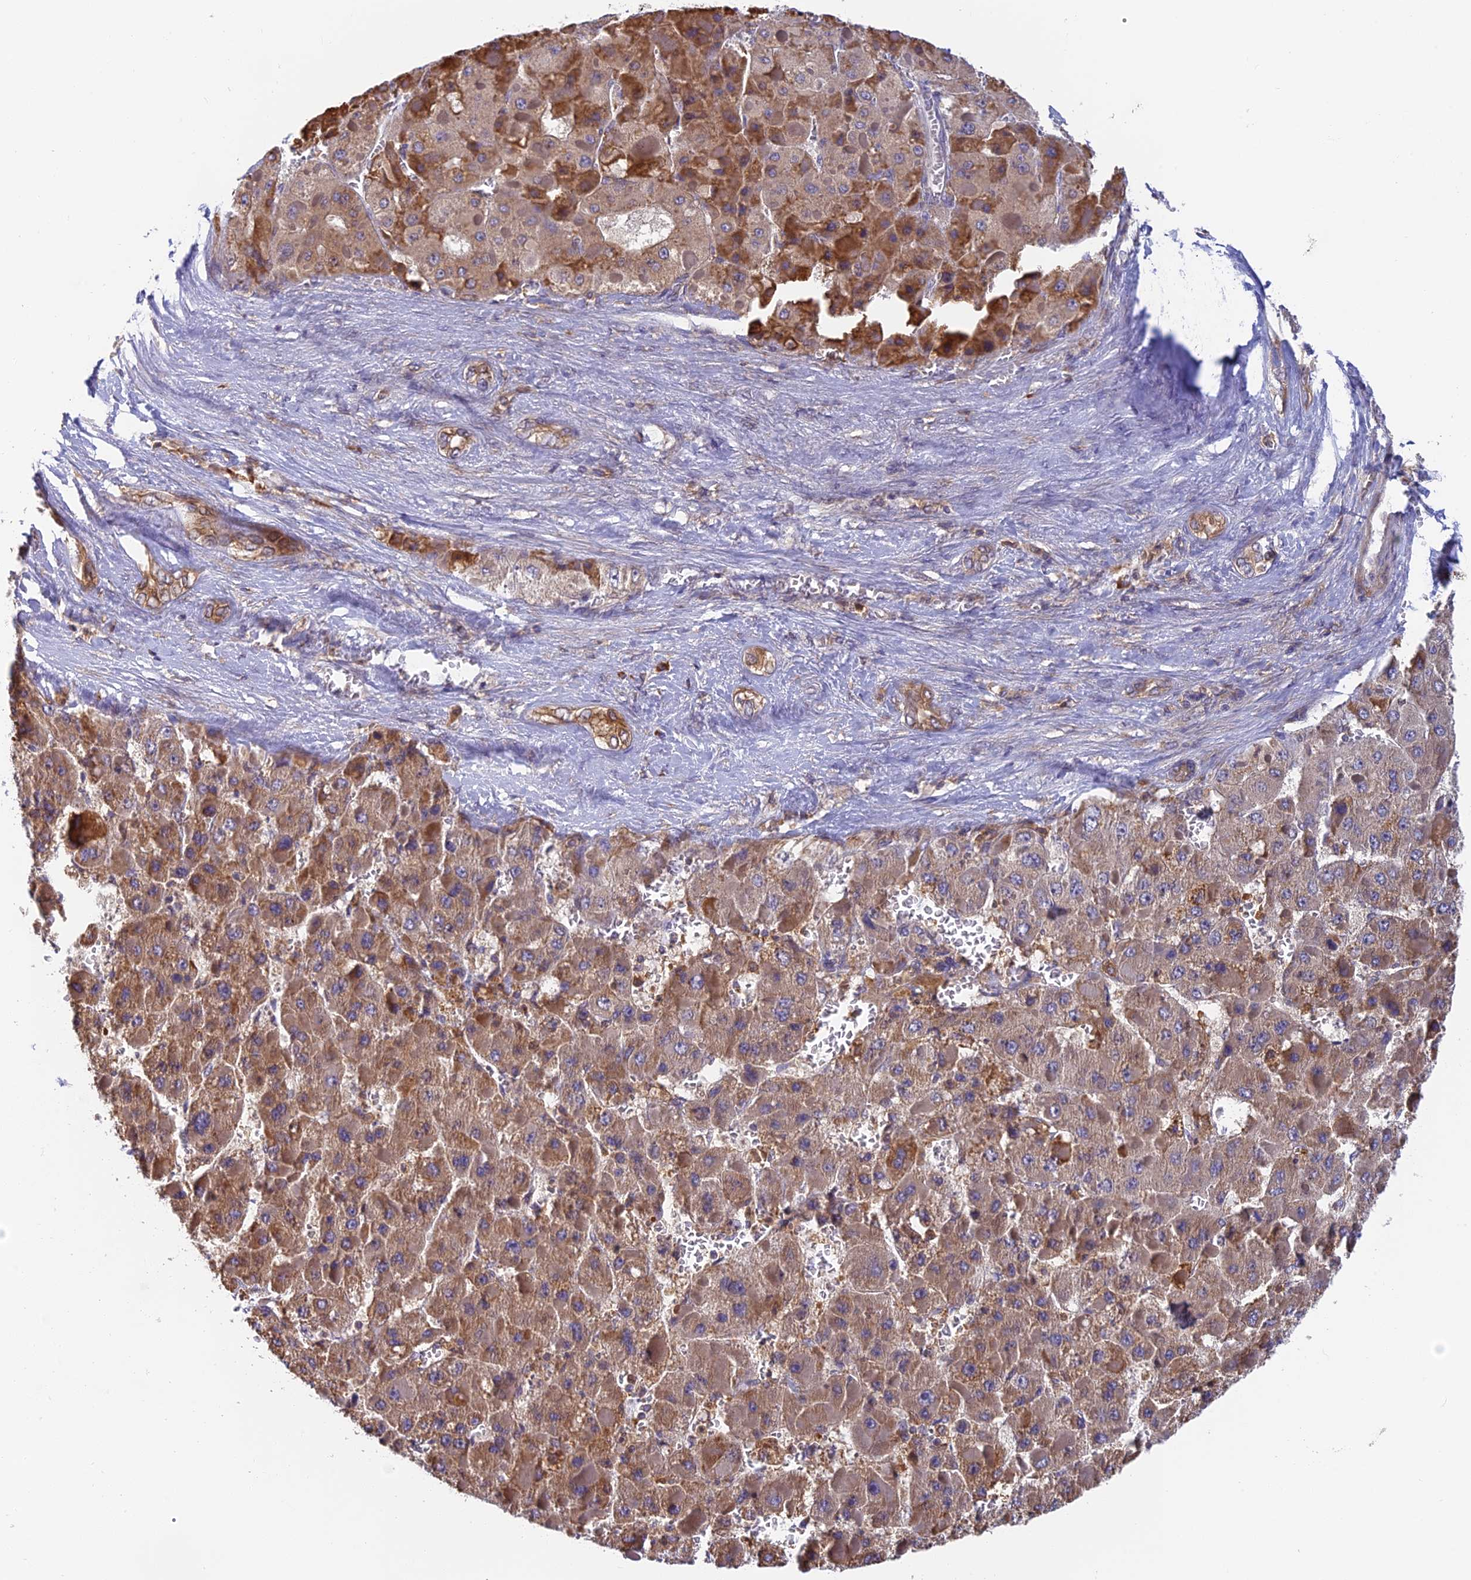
{"staining": {"intensity": "moderate", "quantity": ">75%", "location": "cytoplasmic/membranous"}, "tissue": "liver cancer", "cell_type": "Tumor cells", "image_type": "cancer", "snomed": [{"axis": "morphology", "description": "Carcinoma, Hepatocellular, NOS"}, {"axis": "topography", "description": "Liver"}], "caption": "The immunohistochemical stain highlights moderate cytoplasmic/membranous staining in tumor cells of liver cancer tissue.", "gene": "IPO5", "patient": {"sex": "female", "age": 73}}